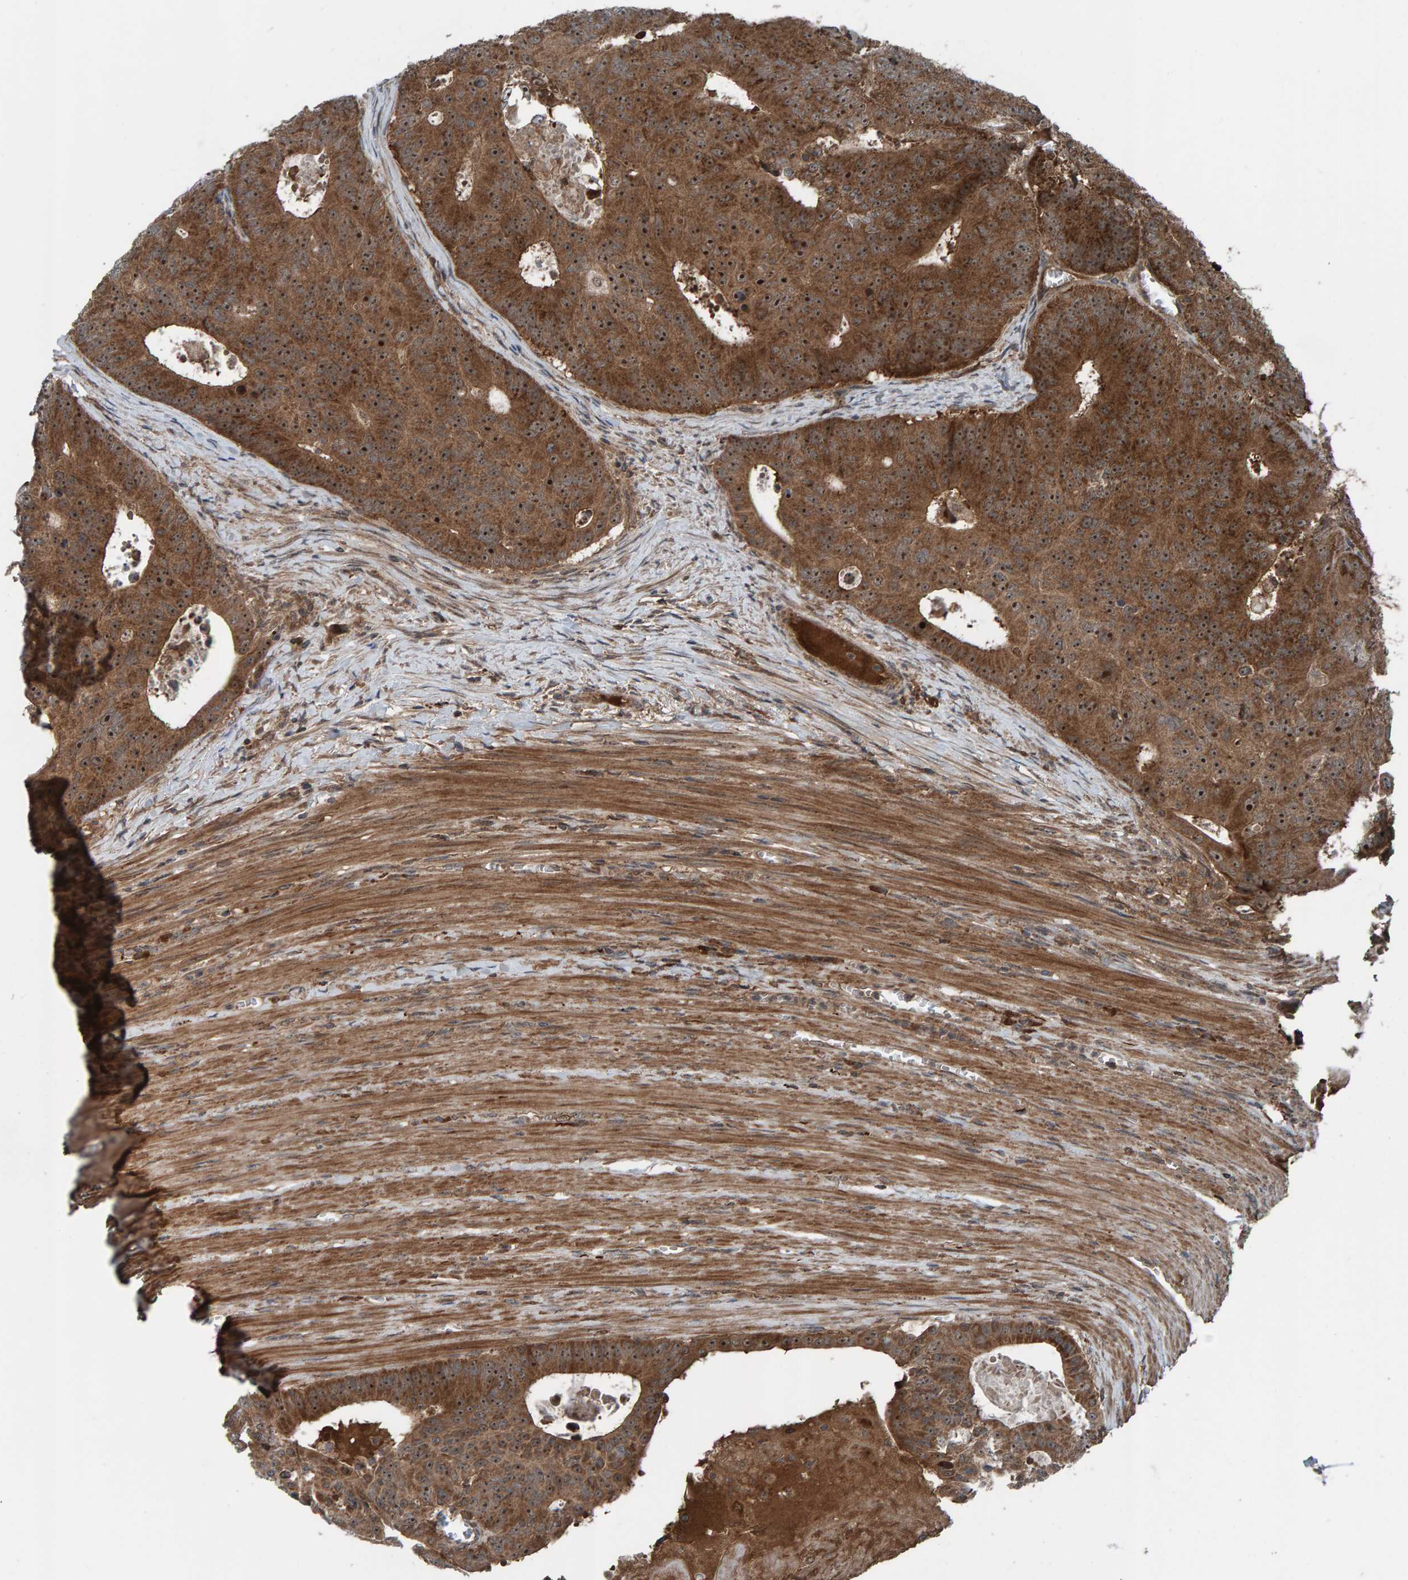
{"staining": {"intensity": "moderate", "quantity": ">75%", "location": "cytoplasmic/membranous,nuclear"}, "tissue": "colorectal cancer", "cell_type": "Tumor cells", "image_type": "cancer", "snomed": [{"axis": "morphology", "description": "Adenocarcinoma, NOS"}, {"axis": "topography", "description": "Colon"}], "caption": "Immunohistochemical staining of human colorectal adenocarcinoma exhibits medium levels of moderate cytoplasmic/membranous and nuclear protein expression in approximately >75% of tumor cells.", "gene": "CUEDC1", "patient": {"sex": "male", "age": 87}}